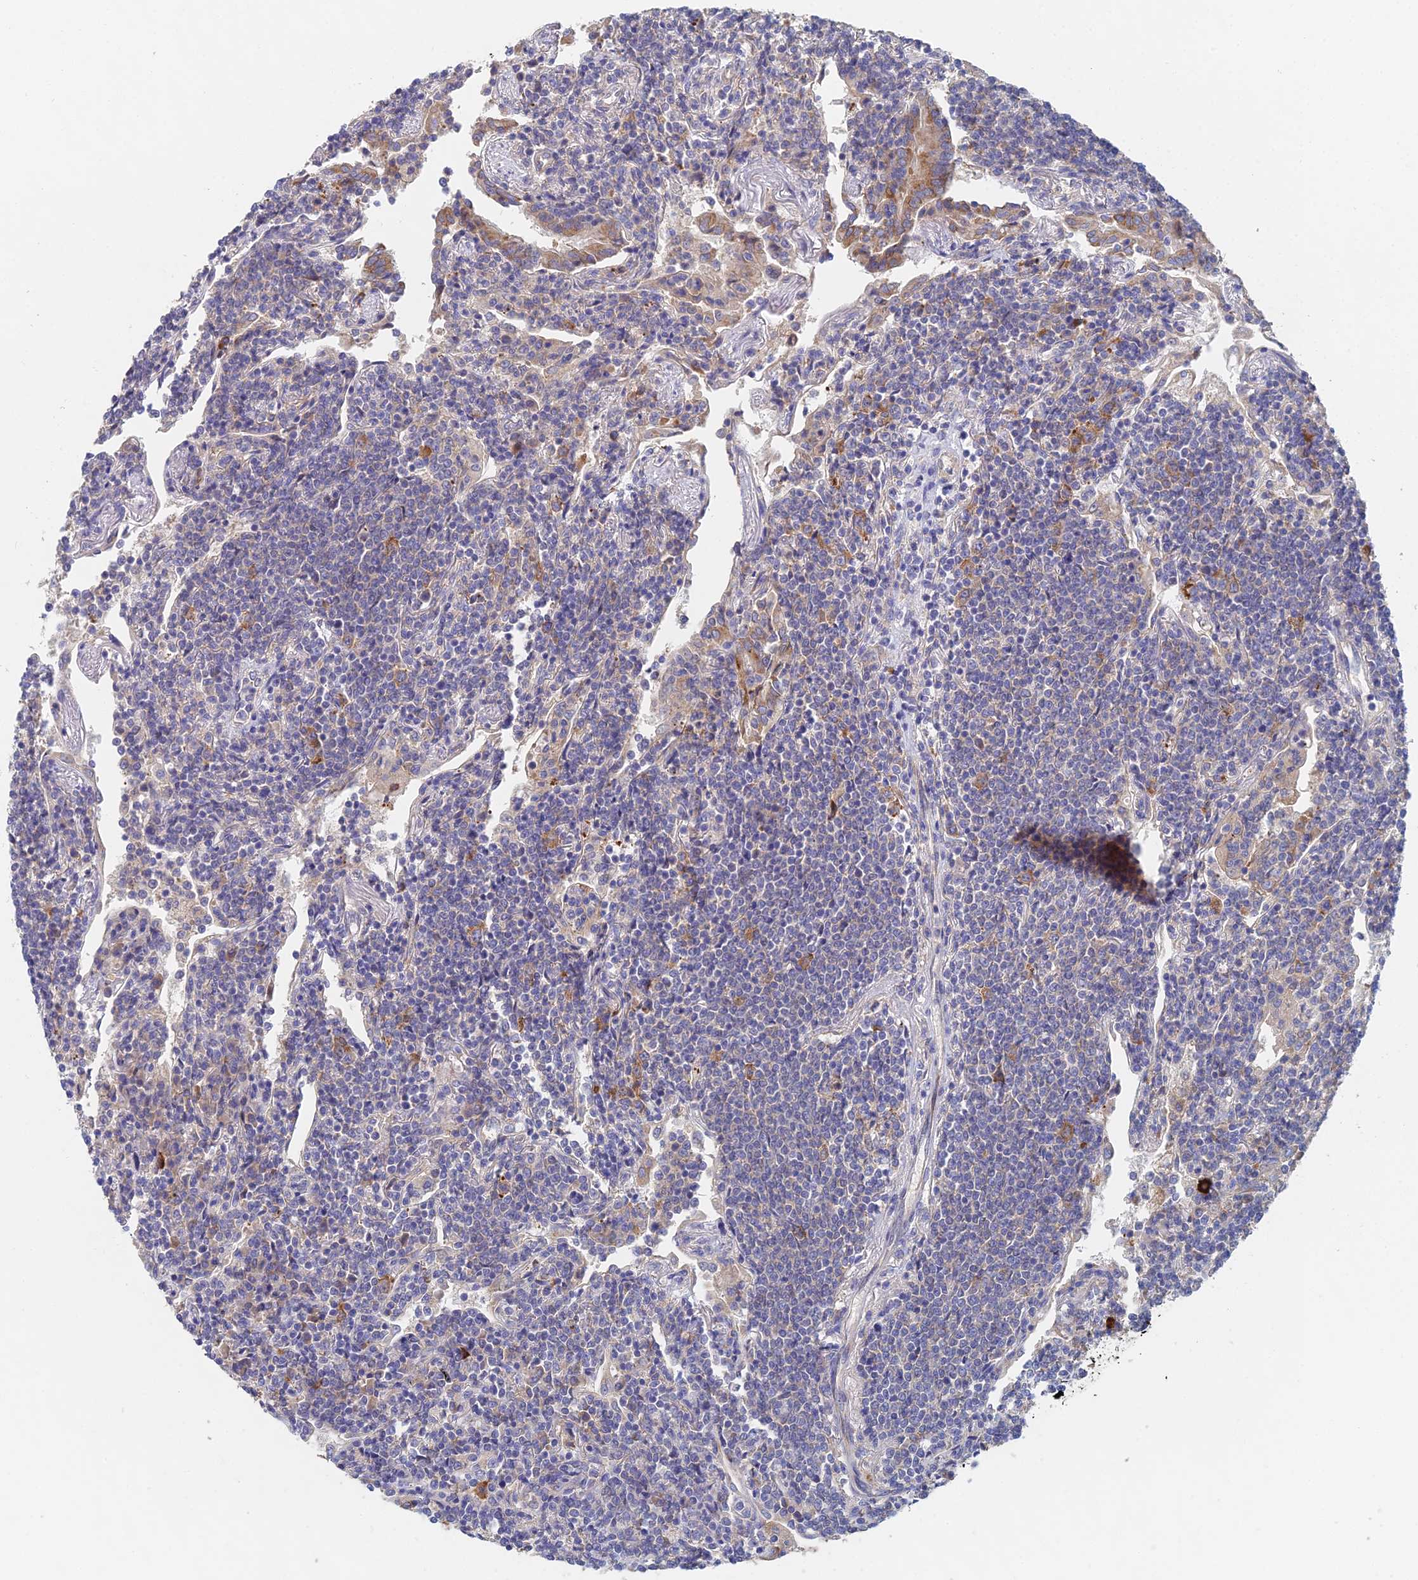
{"staining": {"intensity": "negative", "quantity": "none", "location": "none"}, "tissue": "lymphoma", "cell_type": "Tumor cells", "image_type": "cancer", "snomed": [{"axis": "morphology", "description": "Malignant lymphoma, non-Hodgkin's type, Low grade"}, {"axis": "topography", "description": "Lung"}], "caption": "Tumor cells show no significant staining in malignant lymphoma, non-Hodgkin's type (low-grade).", "gene": "ELOF1", "patient": {"sex": "female", "age": 71}}